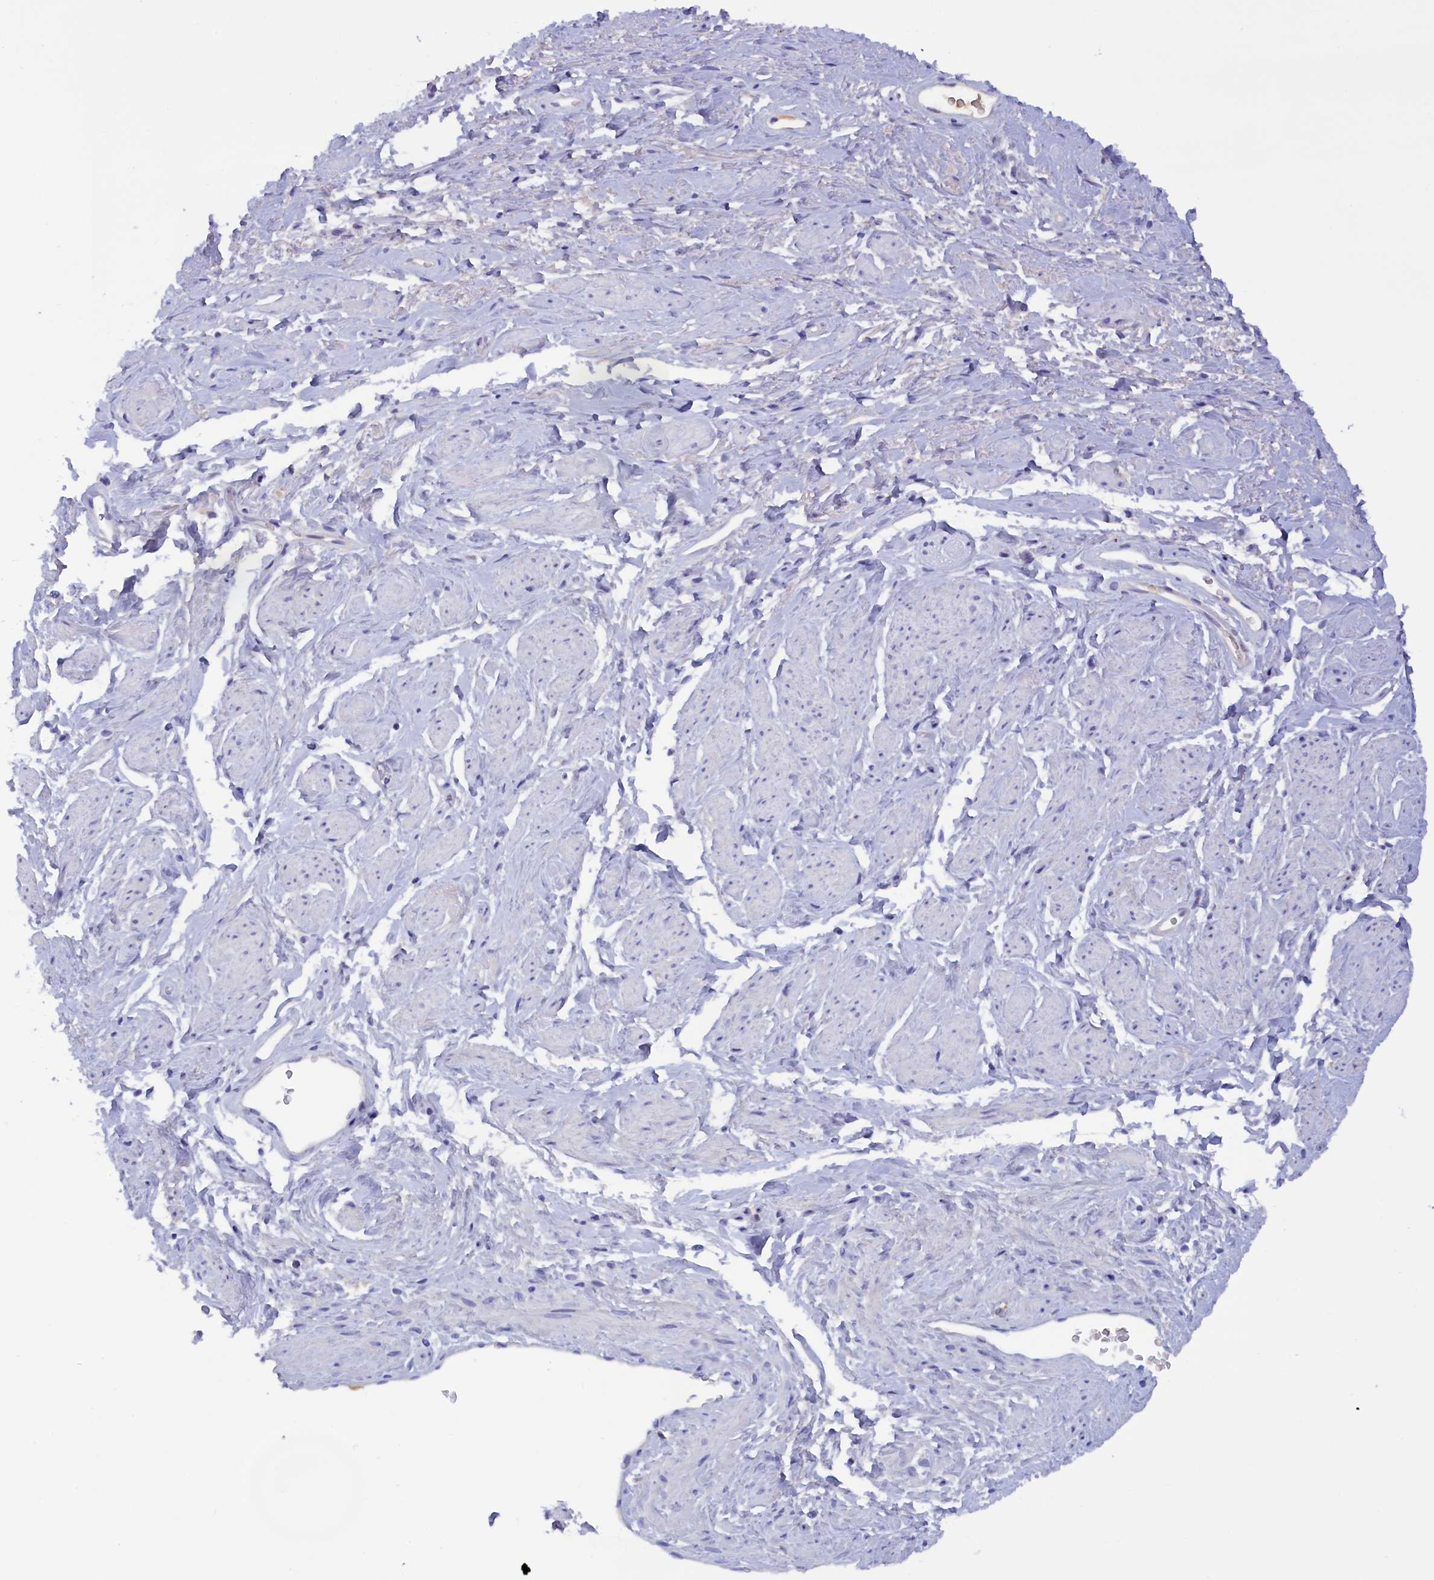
{"staining": {"intensity": "negative", "quantity": "none", "location": "none"}, "tissue": "adipose tissue", "cell_type": "Adipocytes", "image_type": "normal", "snomed": [{"axis": "morphology", "description": "Normal tissue, NOS"}, {"axis": "morphology", "description": "Adenocarcinoma, NOS"}, {"axis": "topography", "description": "Rectum"}, {"axis": "topography", "description": "Vagina"}, {"axis": "topography", "description": "Peripheral nerve tissue"}], "caption": "A high-resolution photomicrograph shows IHC staining of unremarkable adipose tissue, which shows no significant positivity in adipocytes.", "gene": "PROK2", "patient": {"sex": "female", "age": 71}}